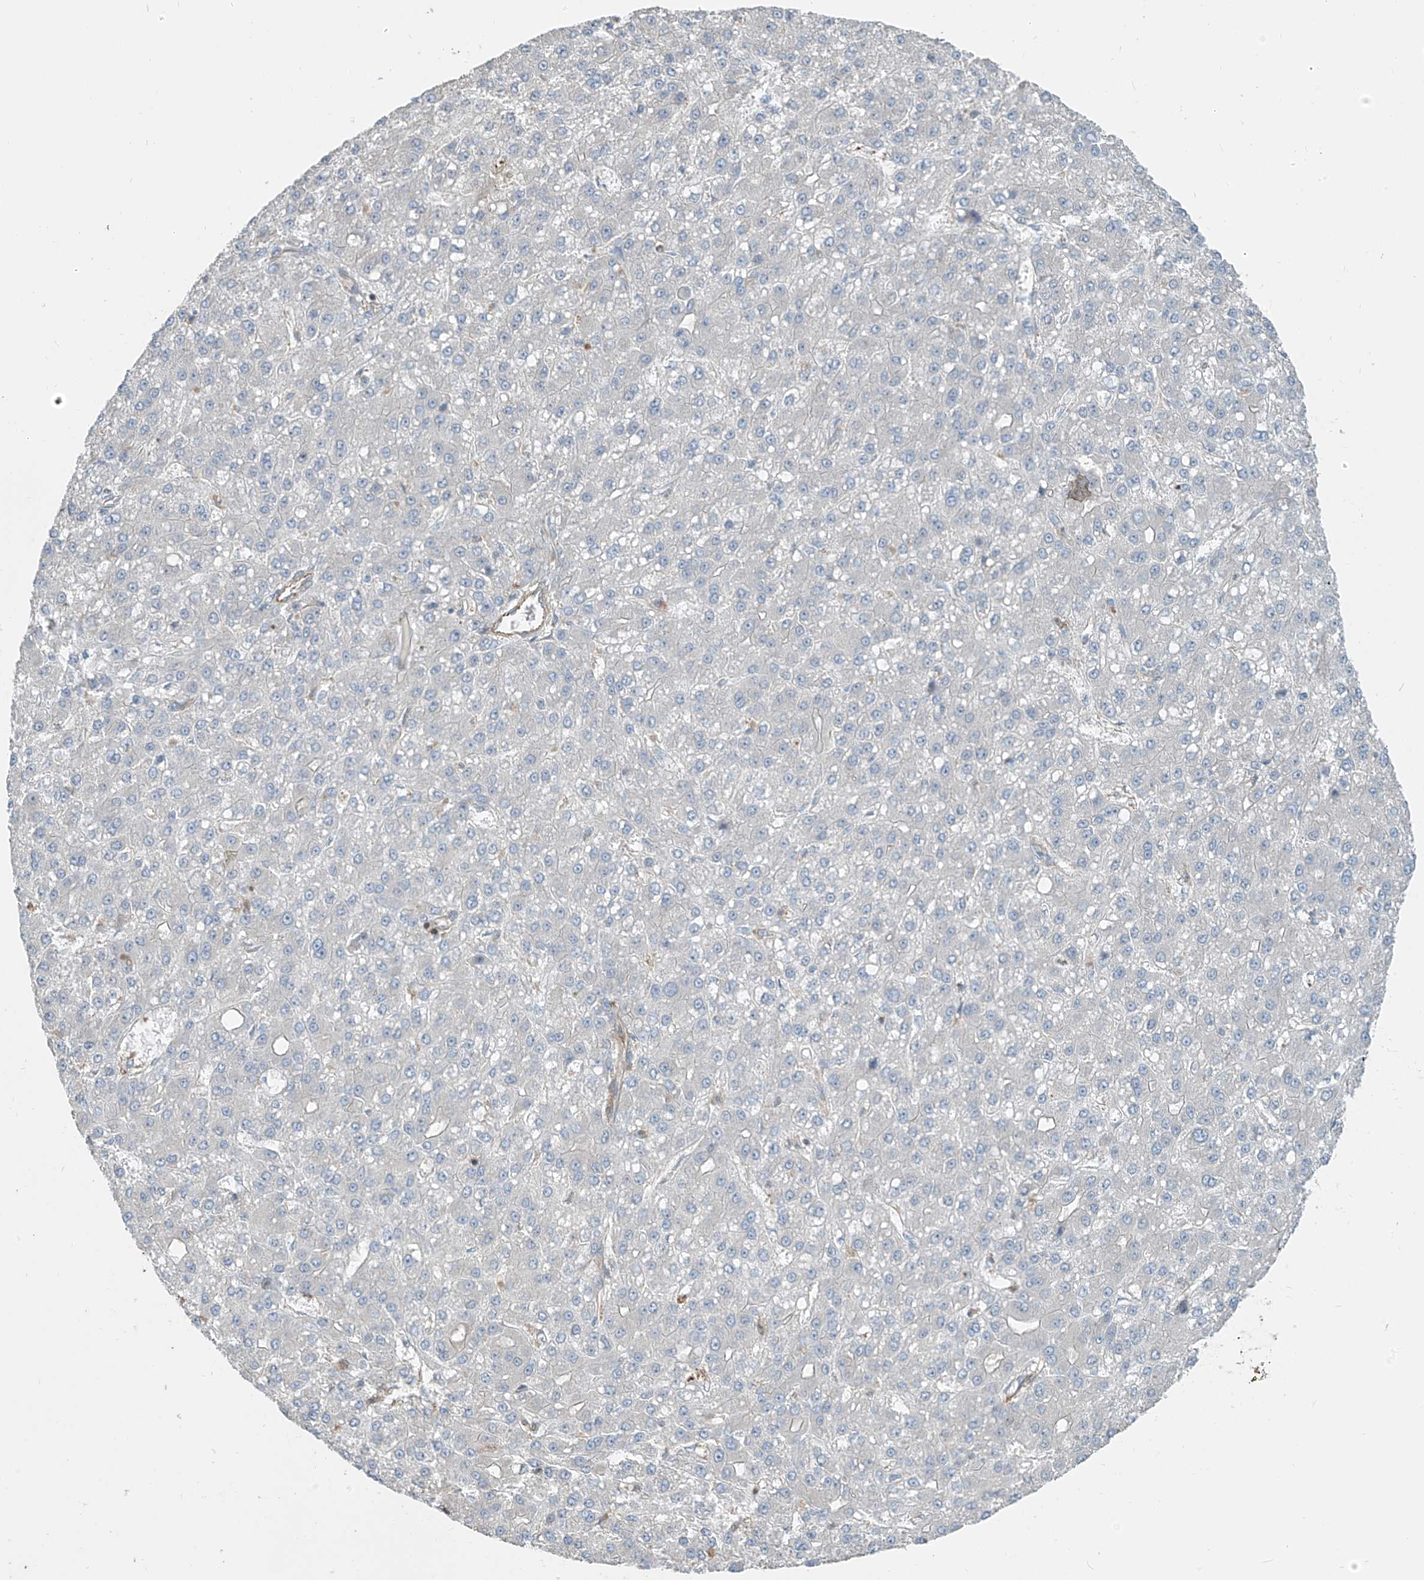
{"staining": {"intensity": "negative", "quantity": "none", "location": "none"}, "tissue": "liver cancer", "cell_type": "Tumor cells", "image_type": "cancer", "snomed": [{"axis": "morphology", "description": "Carcinoma, Hepatocellular, NOS"}, {"axis": "topography", "description": "Liver"}], "caption": "An immunohistochemistry (IHC) photomicrograph of liver cancer (hepatocellular carcinoma) is shown. There is no staining in tumor cells of liver cancer (hepatocellular carcinoma). The staining is performed using DAB brown chromogen with nuclei counter-stained in using hematoxylin.", "gene": "SH3BGRL3", "patient": {"sex": "male", "age": 67}}